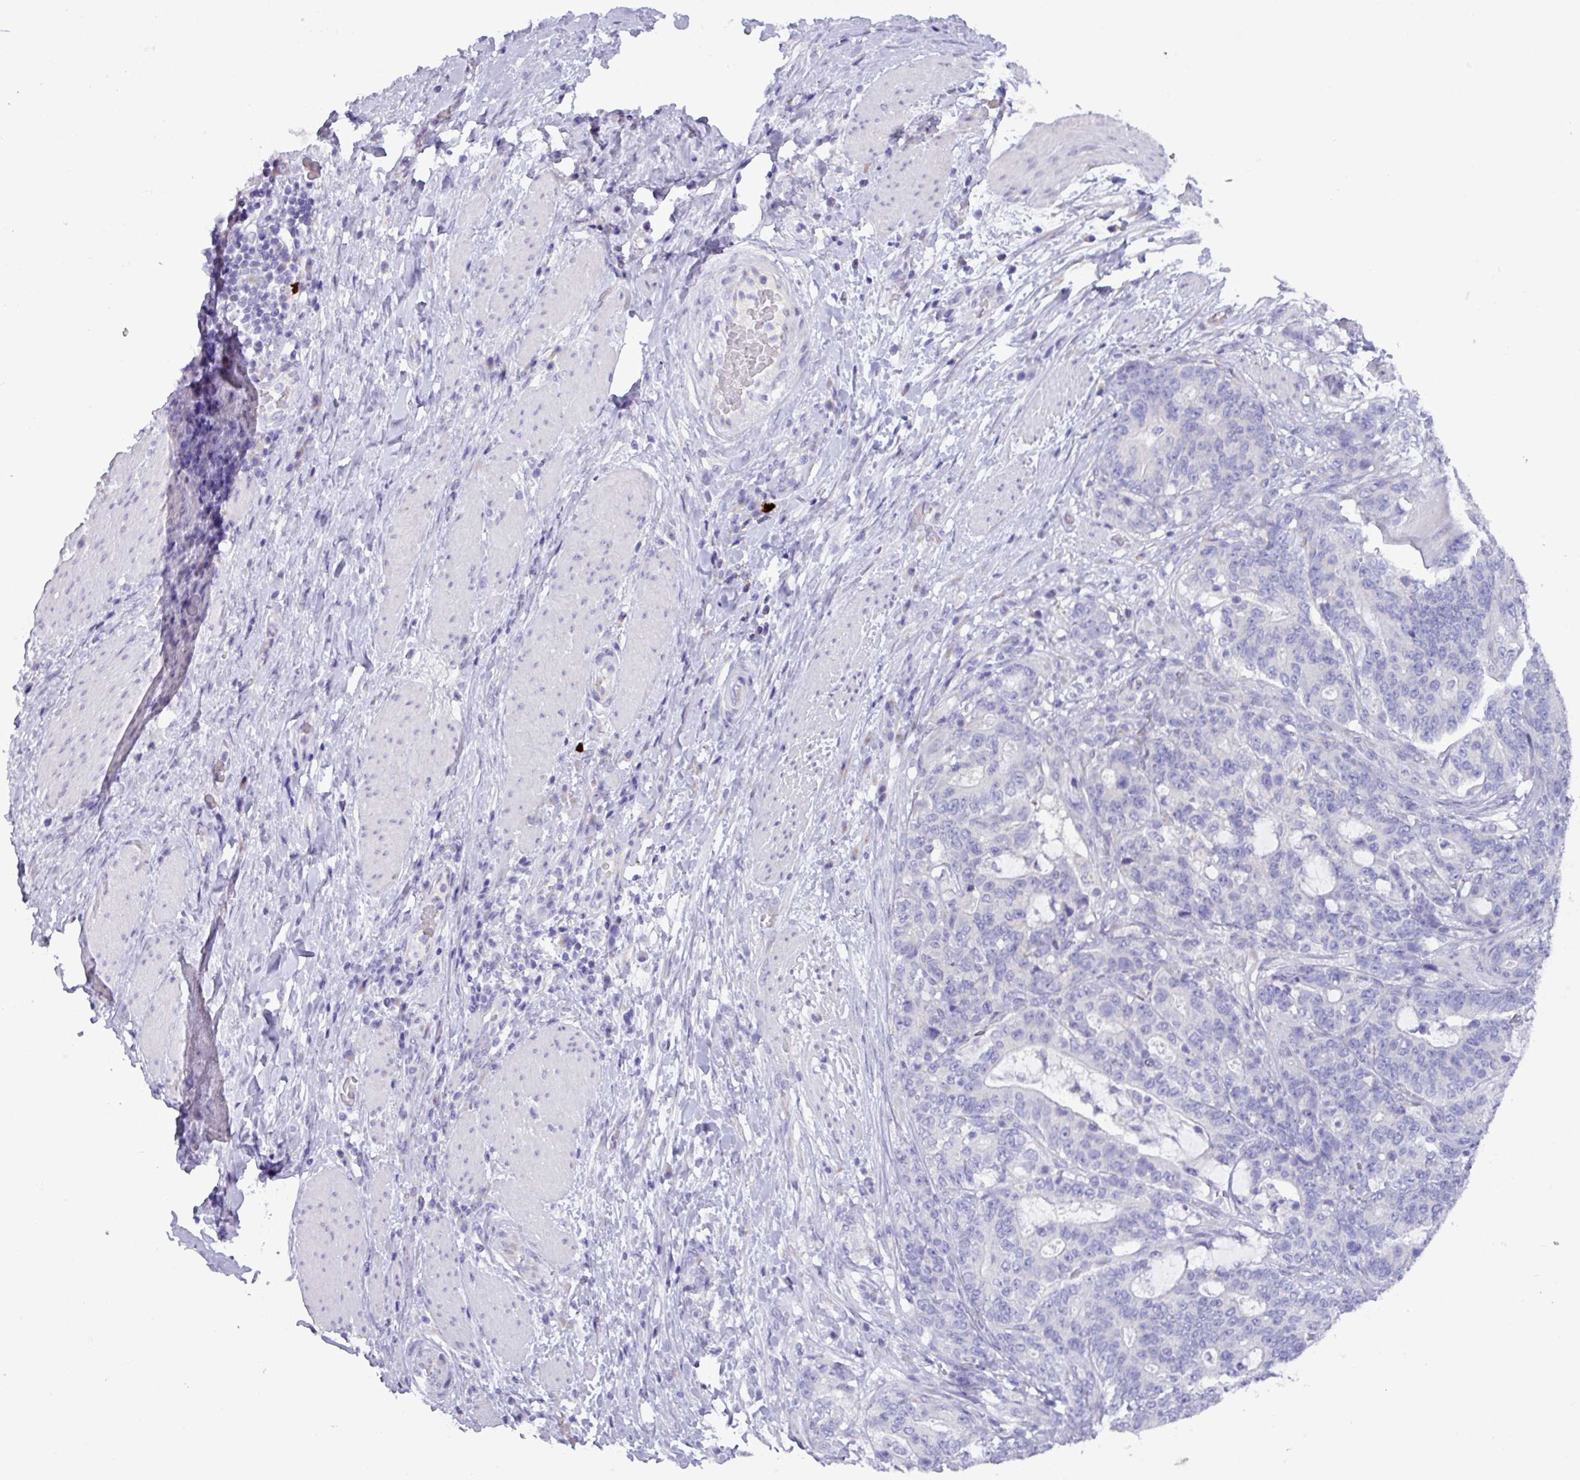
{"staining": {"intensity": "negative", "quantity": "none", "location": "none"}, "tissue": "stomach cancer", "cell_type": "Tumor cells", "image_type": "cancer", "snomed": [{"axis": "morphology", "description": "Normal tissue, NOS"}, {"axis": "morphology", "description": "Adenocarcinoma, NOS"}, {"axis": "topography", "description": "Stomach"}], "caption": "There is no significant expression in tumor cells of stomach cancer.", "gene": "STIMATE", "patient": {"sex": "female", "age": 64}}